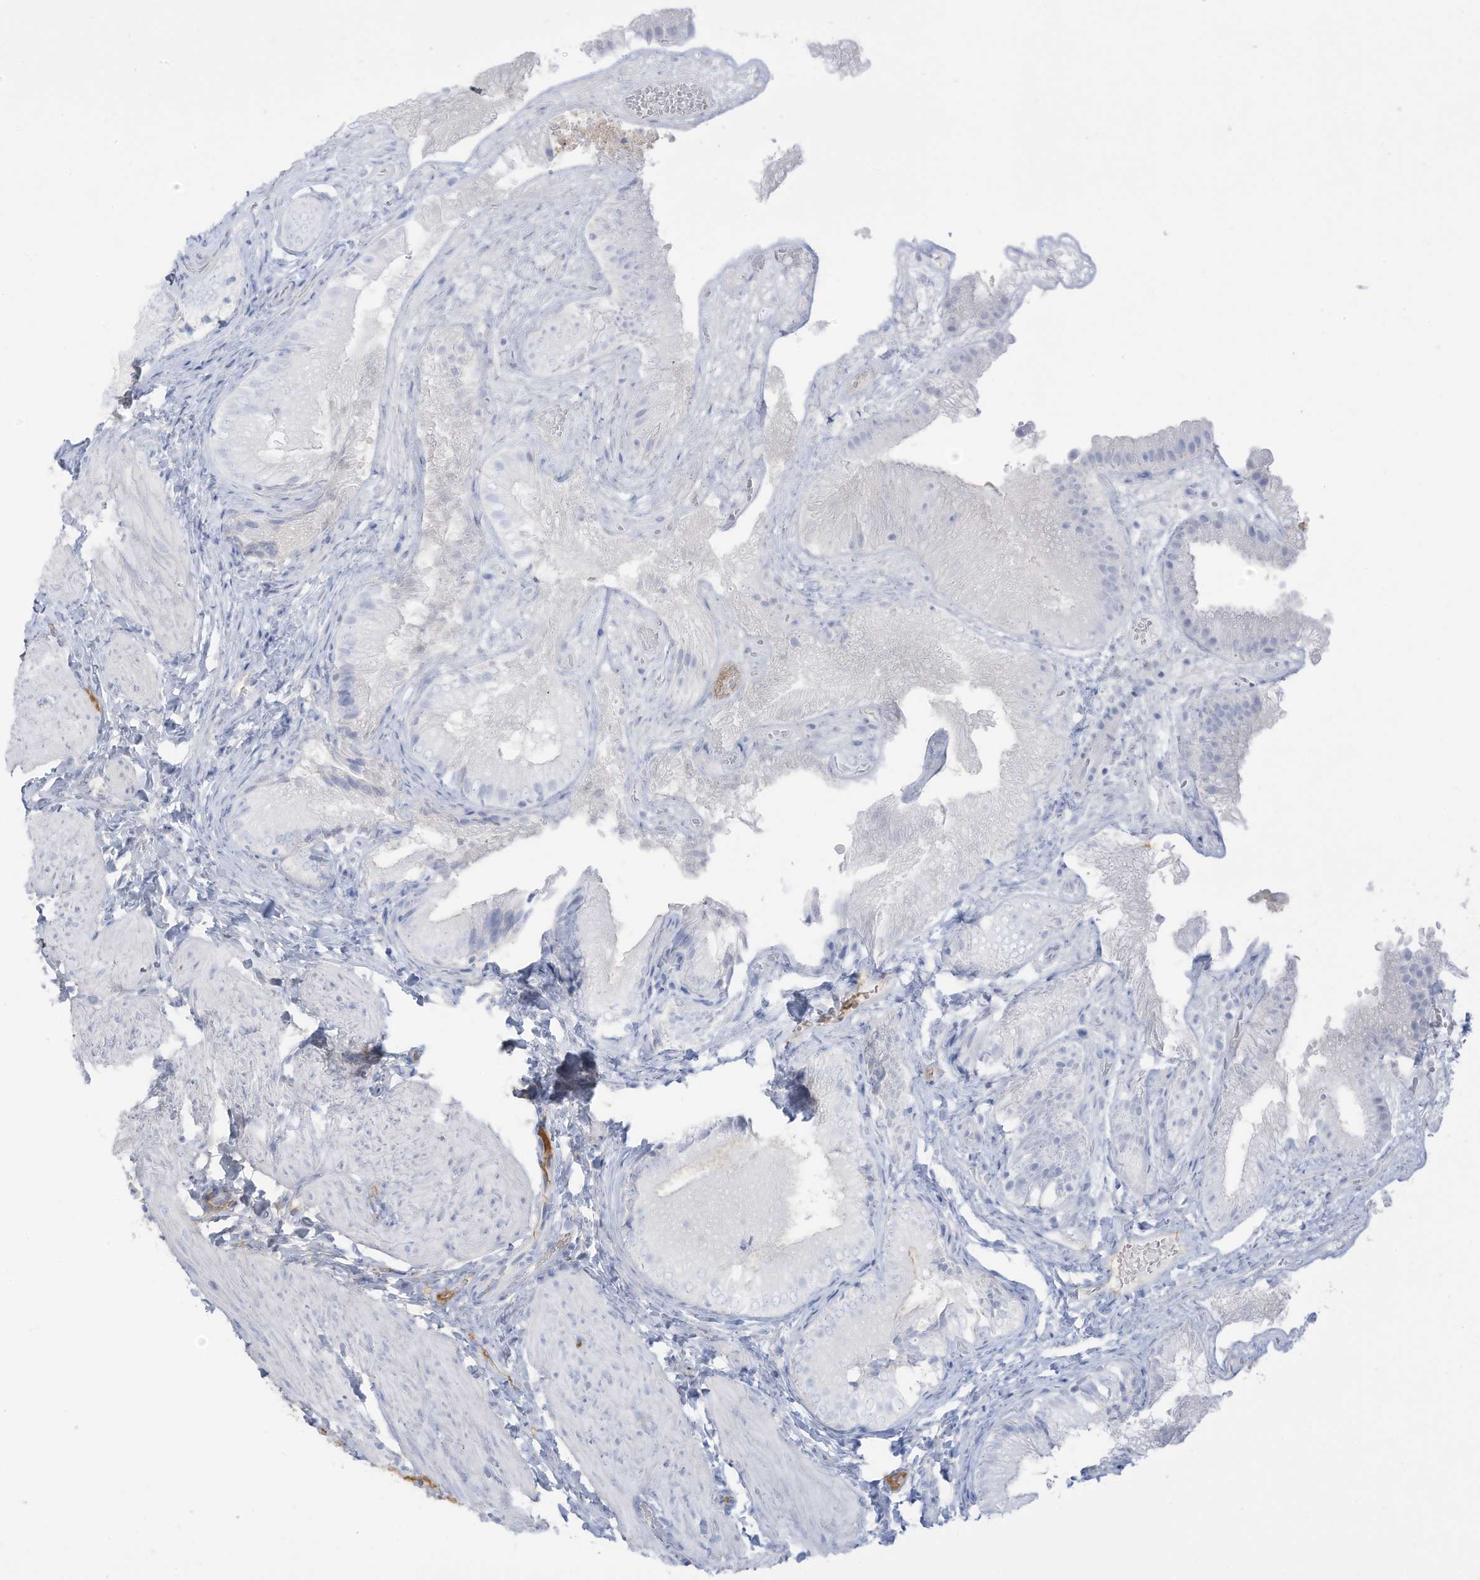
{"staining": {"intensity": "negative", "quantity": "none", "location": "none"}, "tissue": "gallbladder", "cell_type": "Glandular cells", "image_type": "normal", "snomed": [{"axis": "morphology", "description": "Normal tissue, NOS"}, {"axis": "topography", "description": "Gallbladder"}], "caption": "High power microscopy image of an IHC photomicrograph of benign gallbladder, revealing no significant staining in glandular cells. (Stains: DAB immunohistochemistry with hematoxylin counter stain, Microscopy: brightfield microscopy at high magnification).", "gene": "HSD17B13", "patient": {"sex": "female", "age": 30}}